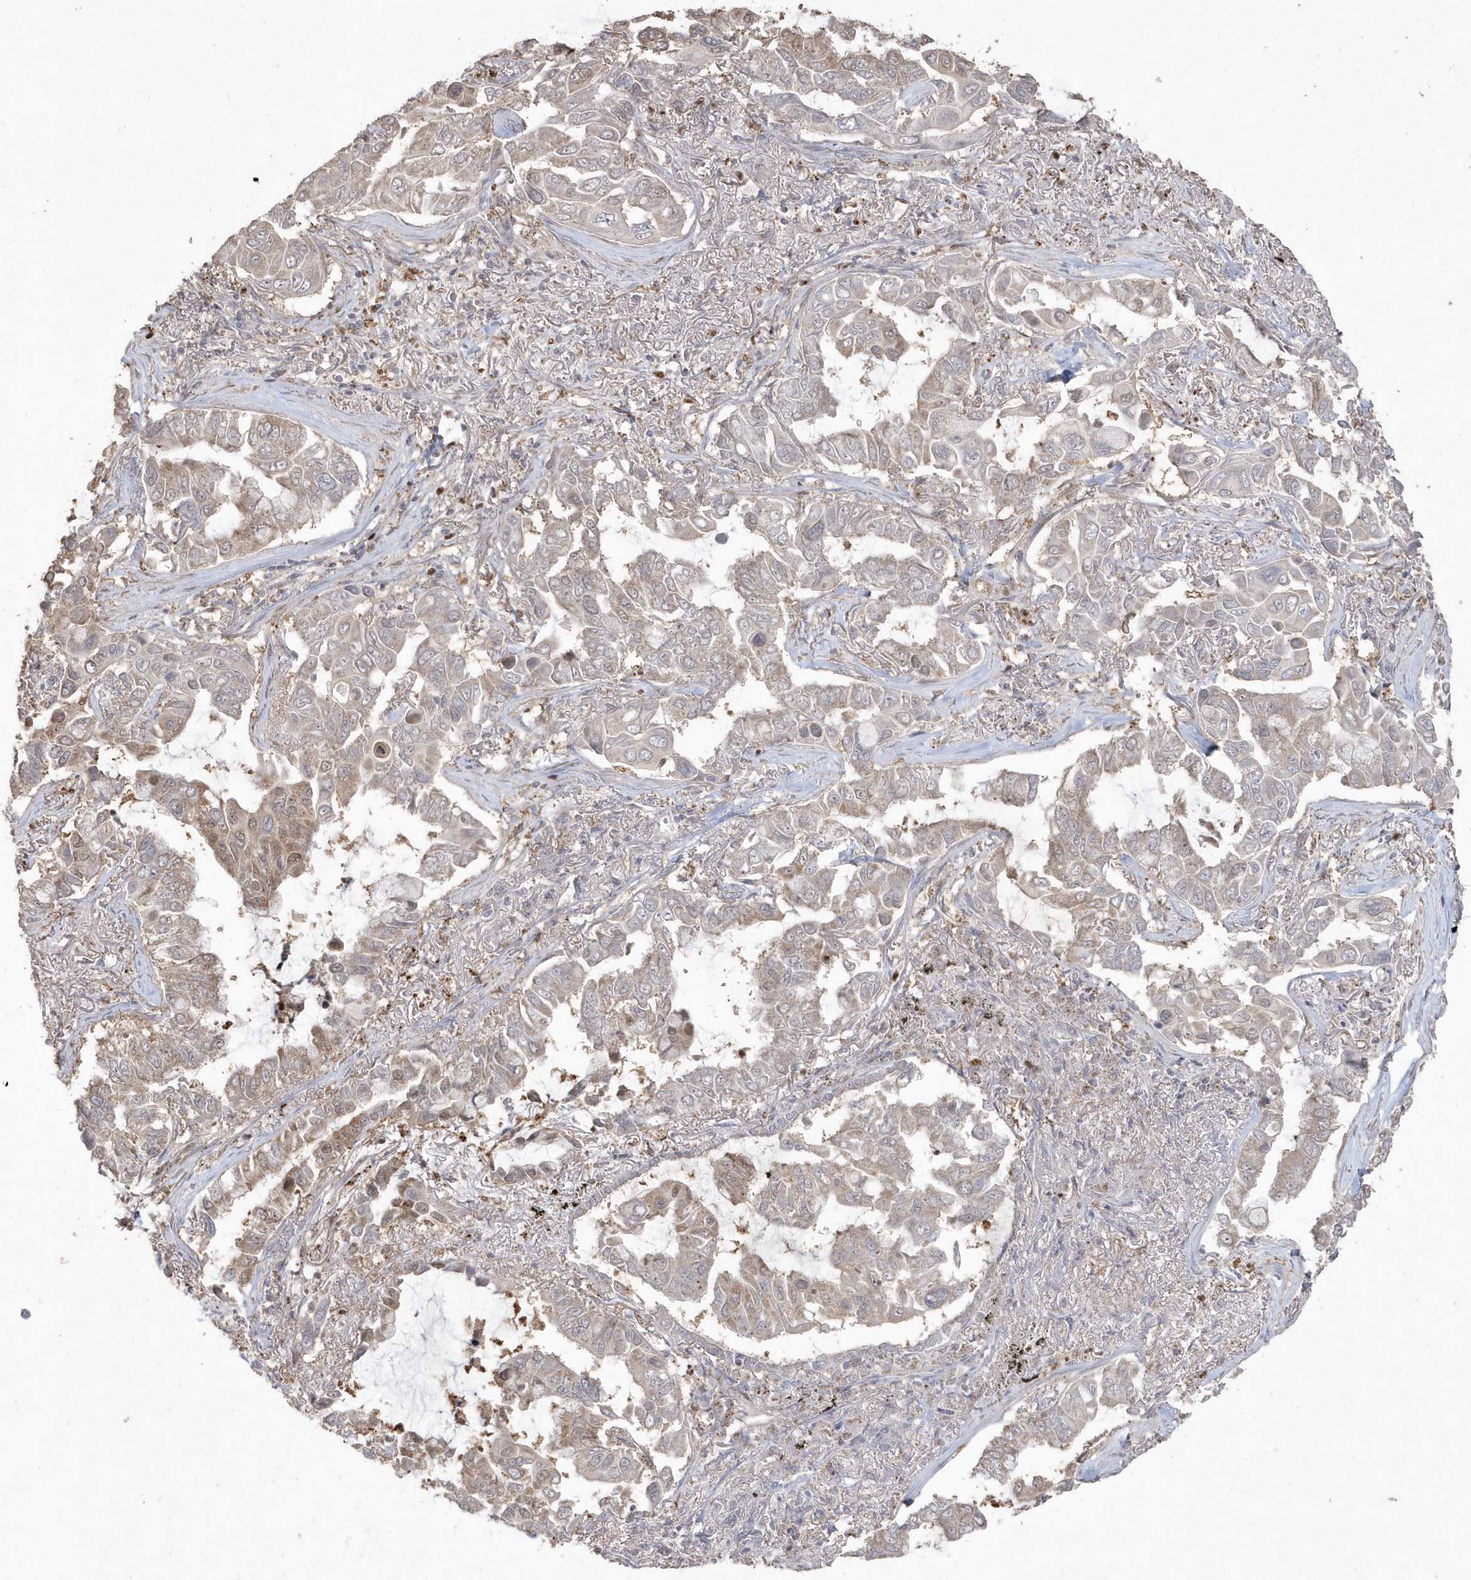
{"staining": {"intensity": "weak", "quantity": "25%-75%", "location": "cytoplasmic/membranous"}, "tissue": "lung cancer", "cell_type": "Tumor cells", "image_type": "cancer", "snomed": [{"axis": "morphology", "description": "Adenocarcinoma, NOS"}, {"axis": "topography", "description": "Lung"}], "caption": "Protein staining of lung cancer tissue displays weak cytoplasmic/membranous expression in approximately 25%-75% of tumor cells. Nuclei are stained in blue.", "gene": "GEMIN6", "patient": {"sex": "male", "age": 64}}